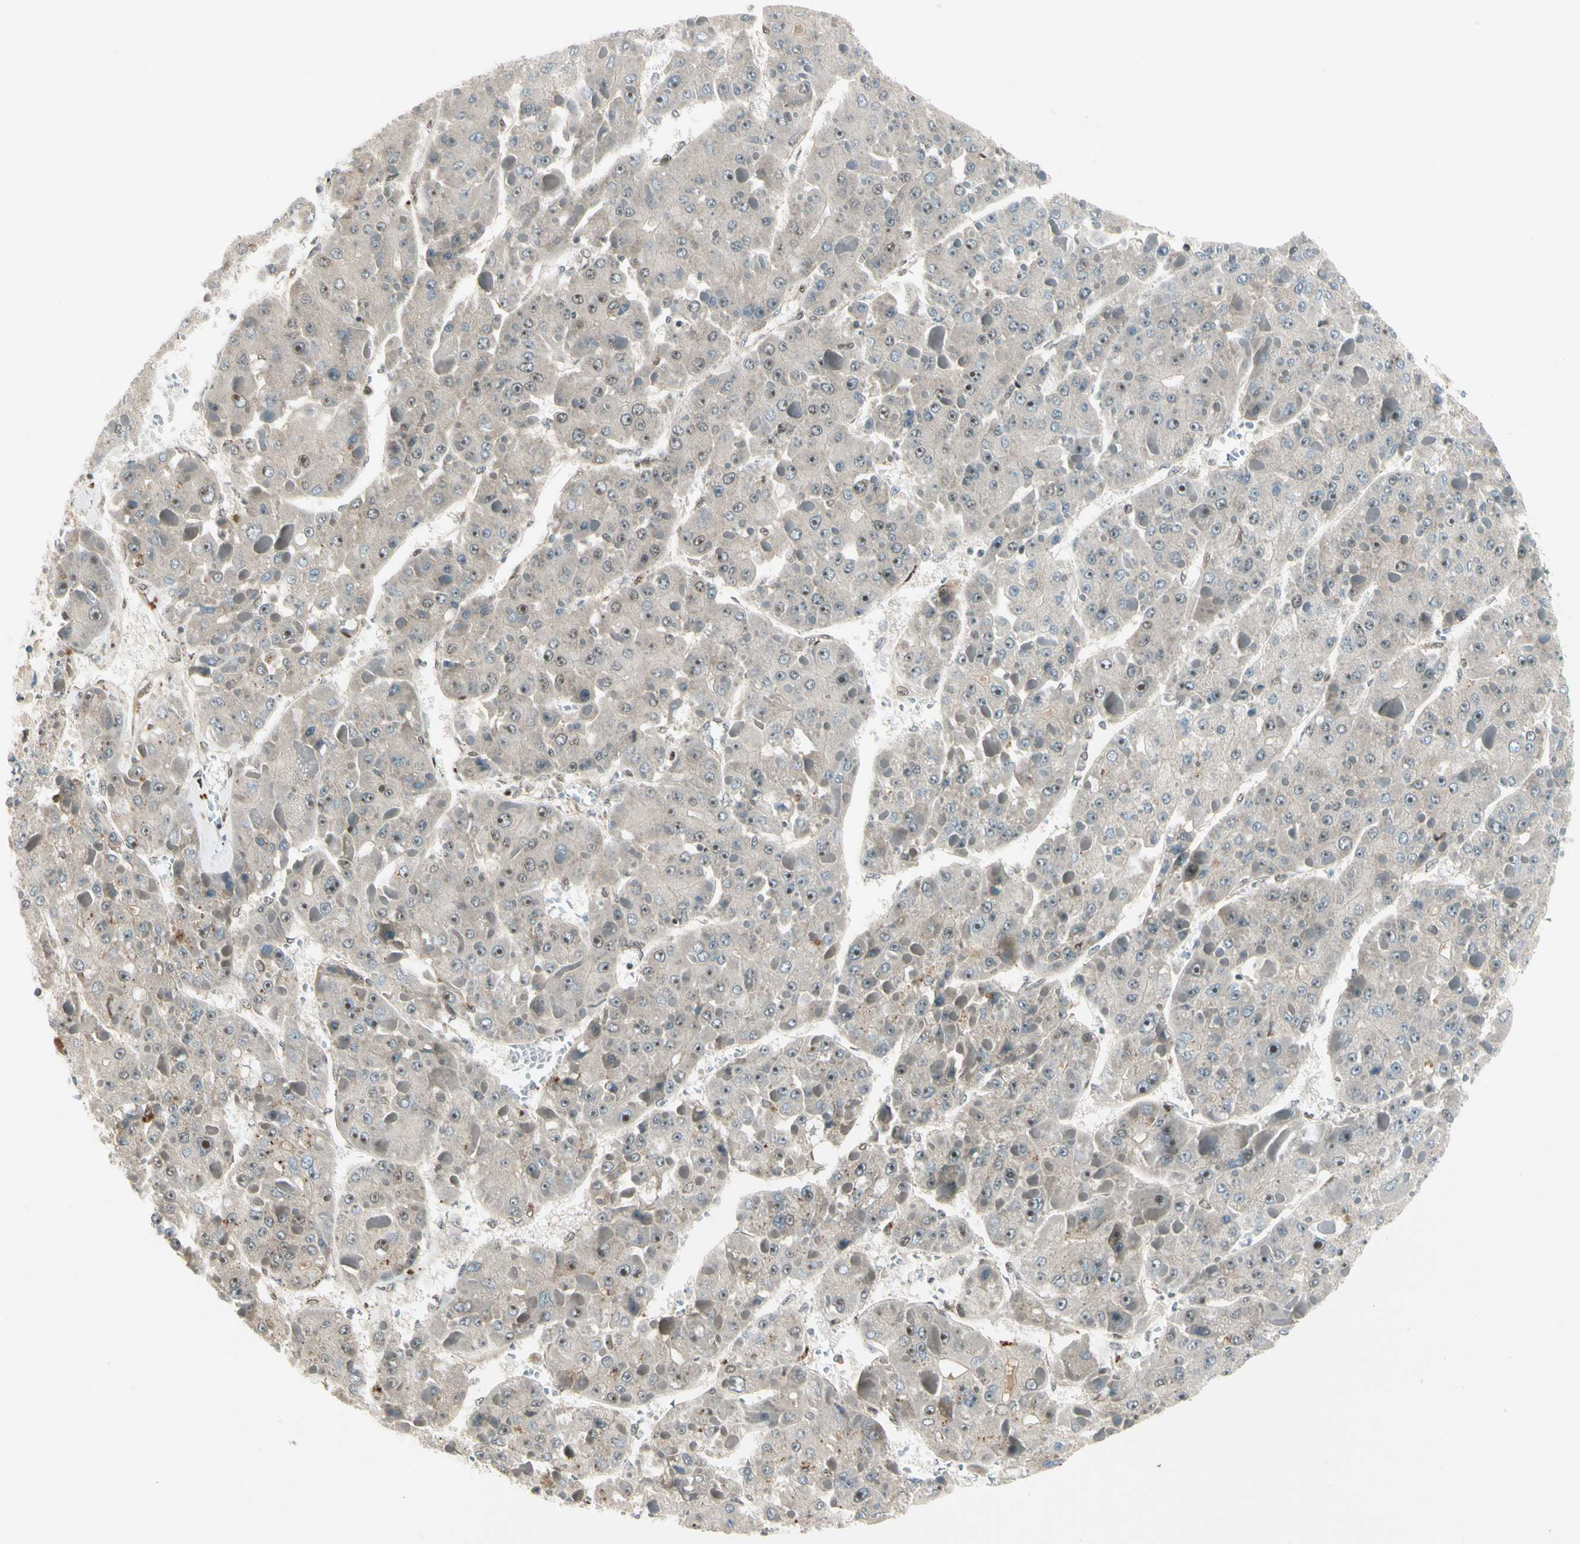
{"staining": {"intensity": "weak", "quantity": ">75%", "location": "cytoplasmic/membranous"}, "tissue": "liver cancer", "cell_type": "Tumor cells", "image_type": "cancer", "snomed": [{"axis": "morphology", "description": "Carcinoma, Hepatocellular, NOS"}, {"axis": "topography", "description": "Liver"}], "caption": "A histopathology image of liver cancer (hepatocellular carcinoma) stained for a protein demonstrates weak cytoplasmic/membranous brown staining in tumor cells.", "gene": "GTF3A", "patient": {"sex": "female", "age": 73}}